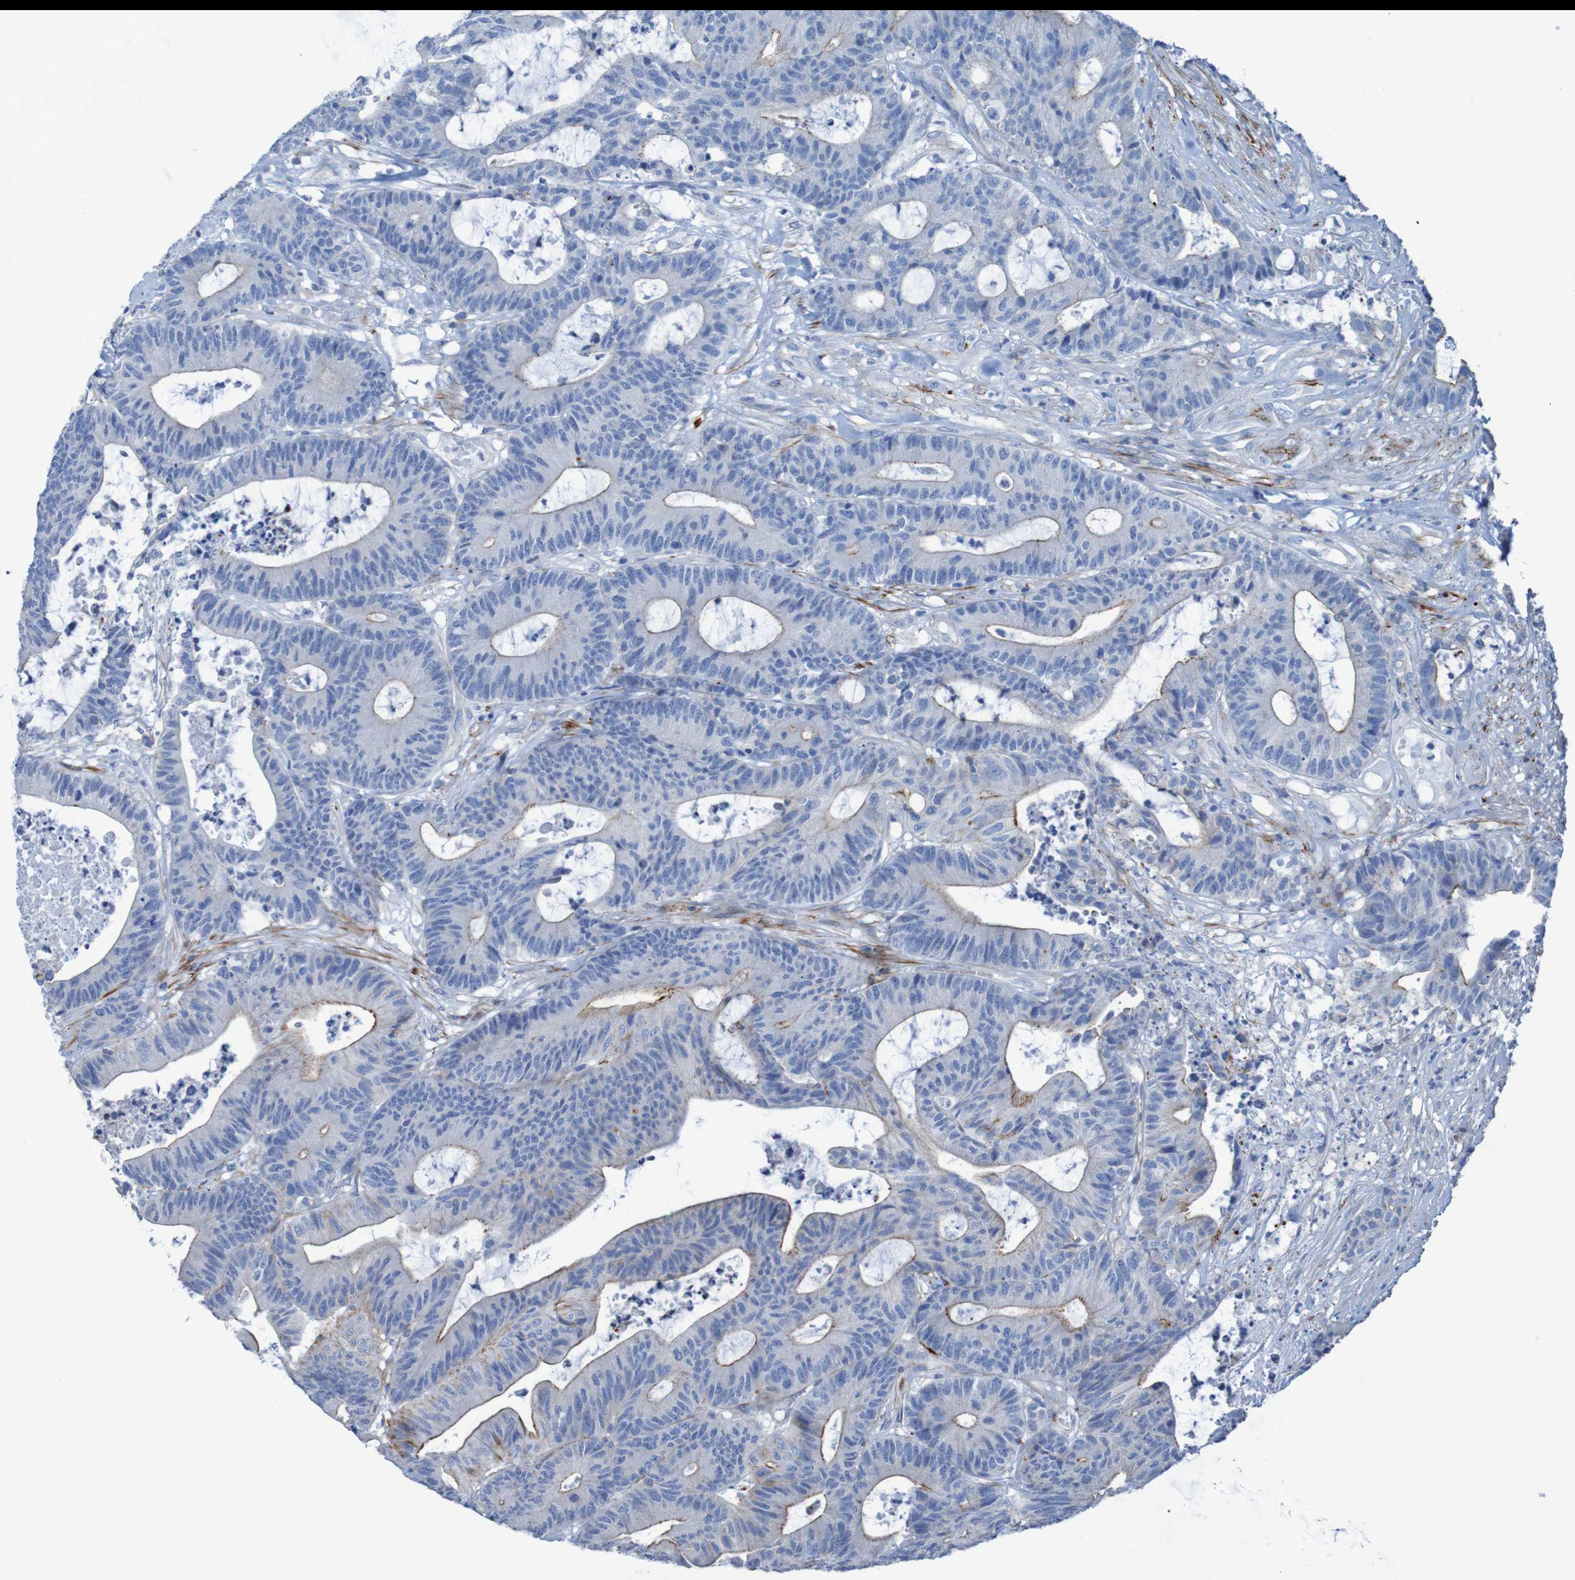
{"staining": {"intensity": "moderate", "quantity": "25%-75%", "location": "cytoplasmic/membranous"}, "tissue": "colorectal cancer", "cell_type": "Tumor cells", "image_type": "cancer", "snomed": [{"axis": "morphology", "description": "Adenocarcinoma, NOS"}, {"axis": "topography", "description": "Colon"}], "caption": "Human colorectal adenocarcinoma stained with a protein marker displays moderate staining in tumor cells.", "gene": "RNF182", "patient": {"sex": "female", "age": 84}}